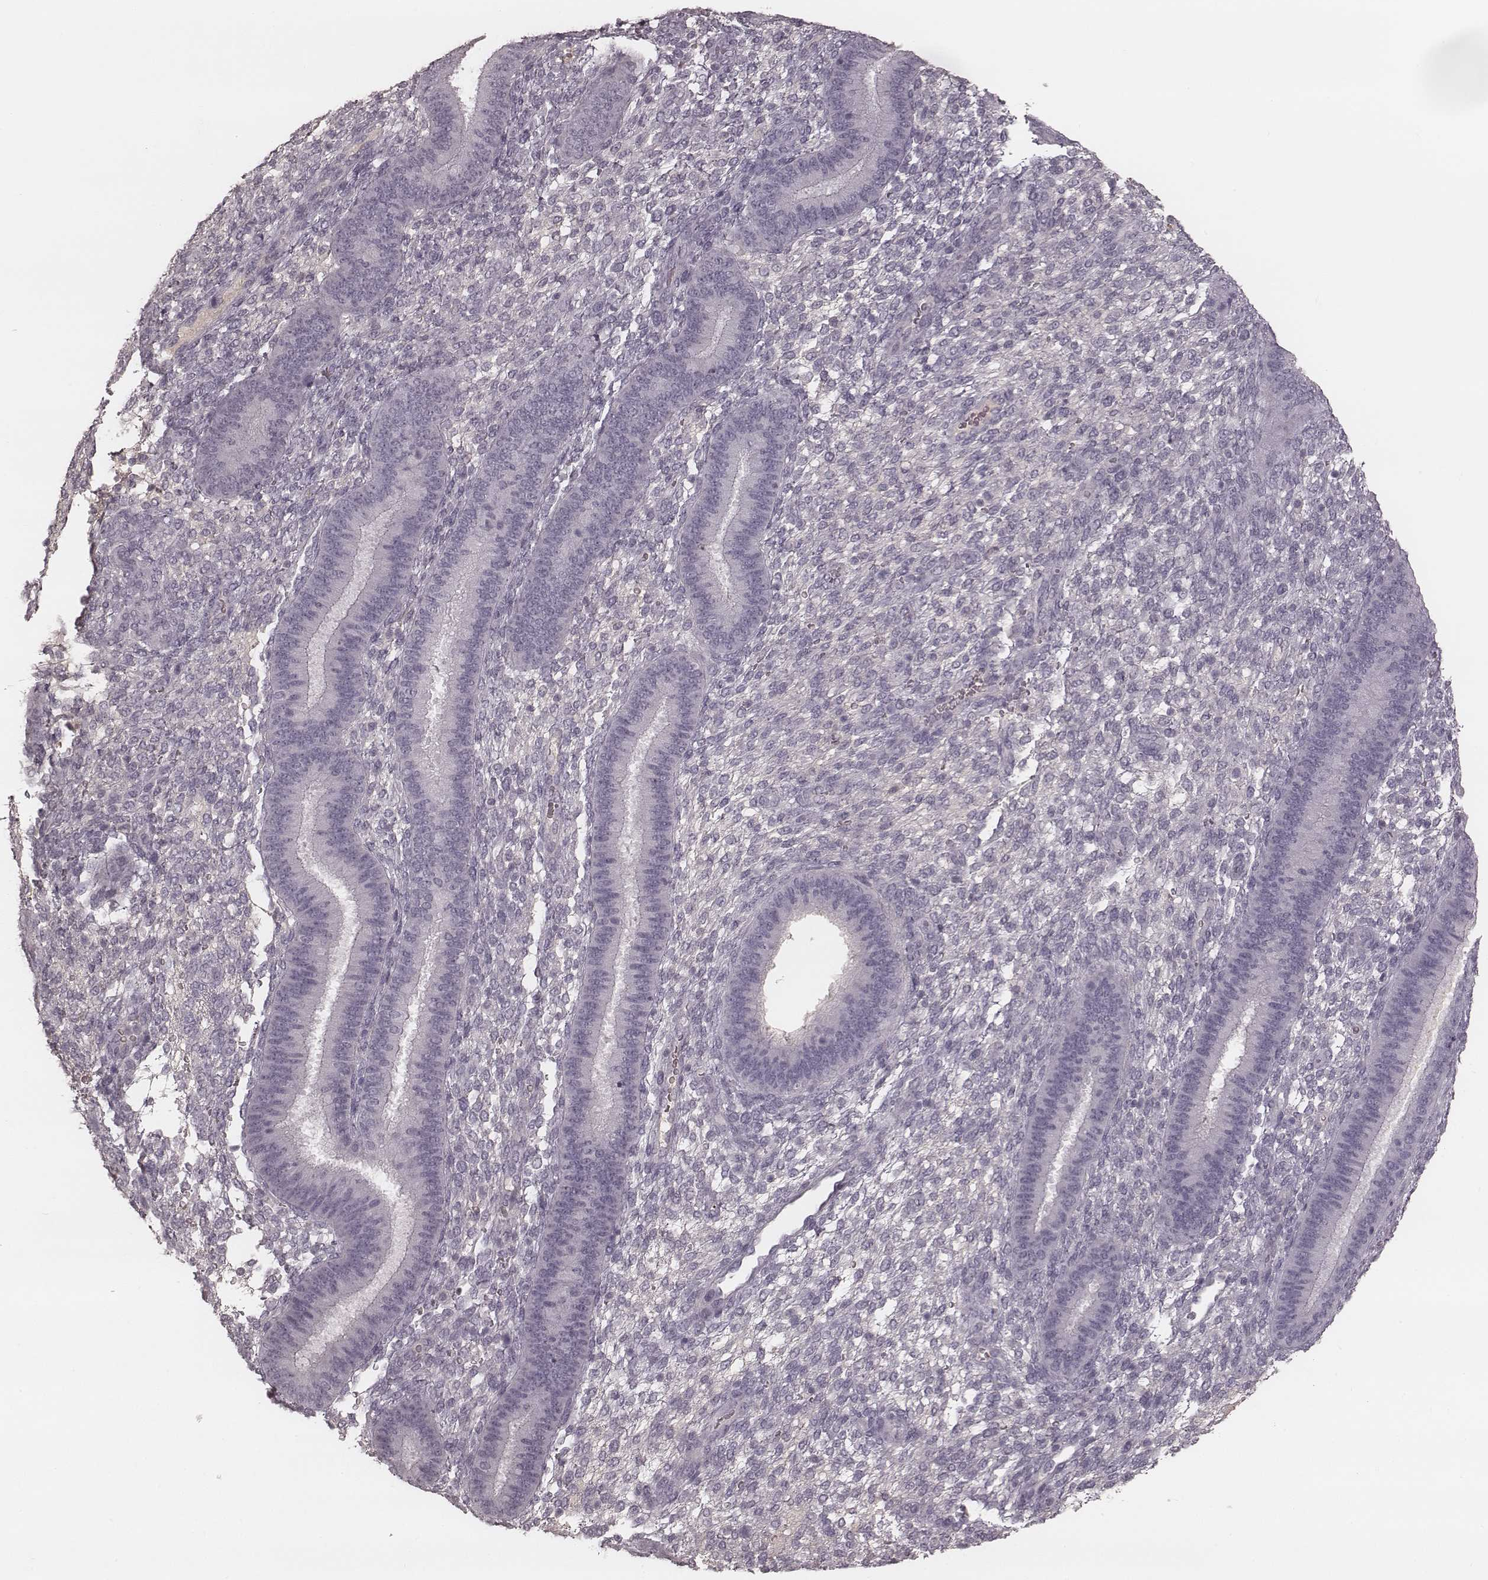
{"staining": {"intensity": "negative", "quantity": "none", "location": "none"}, "tissue": "endometrium", "cell_type": "Cells in endometrial stroma", "image_type": "normal", "snomed": [{"axis": "morphology", "description": "Normal tissue, NOS"}, {"axis": "topography", "description": "Endometrium"}], "caption": "An image of endometrium stained for a protein reveals no brown staining in cells in endometrial stroma. The staining was performed using DAB to visualize the protein expression in brown, while the nuclei were stained in blue with hematoxylin (Magnification: 20x).", "gene": "SMIM24", "patient": {"sex": "female", "age": 39}}